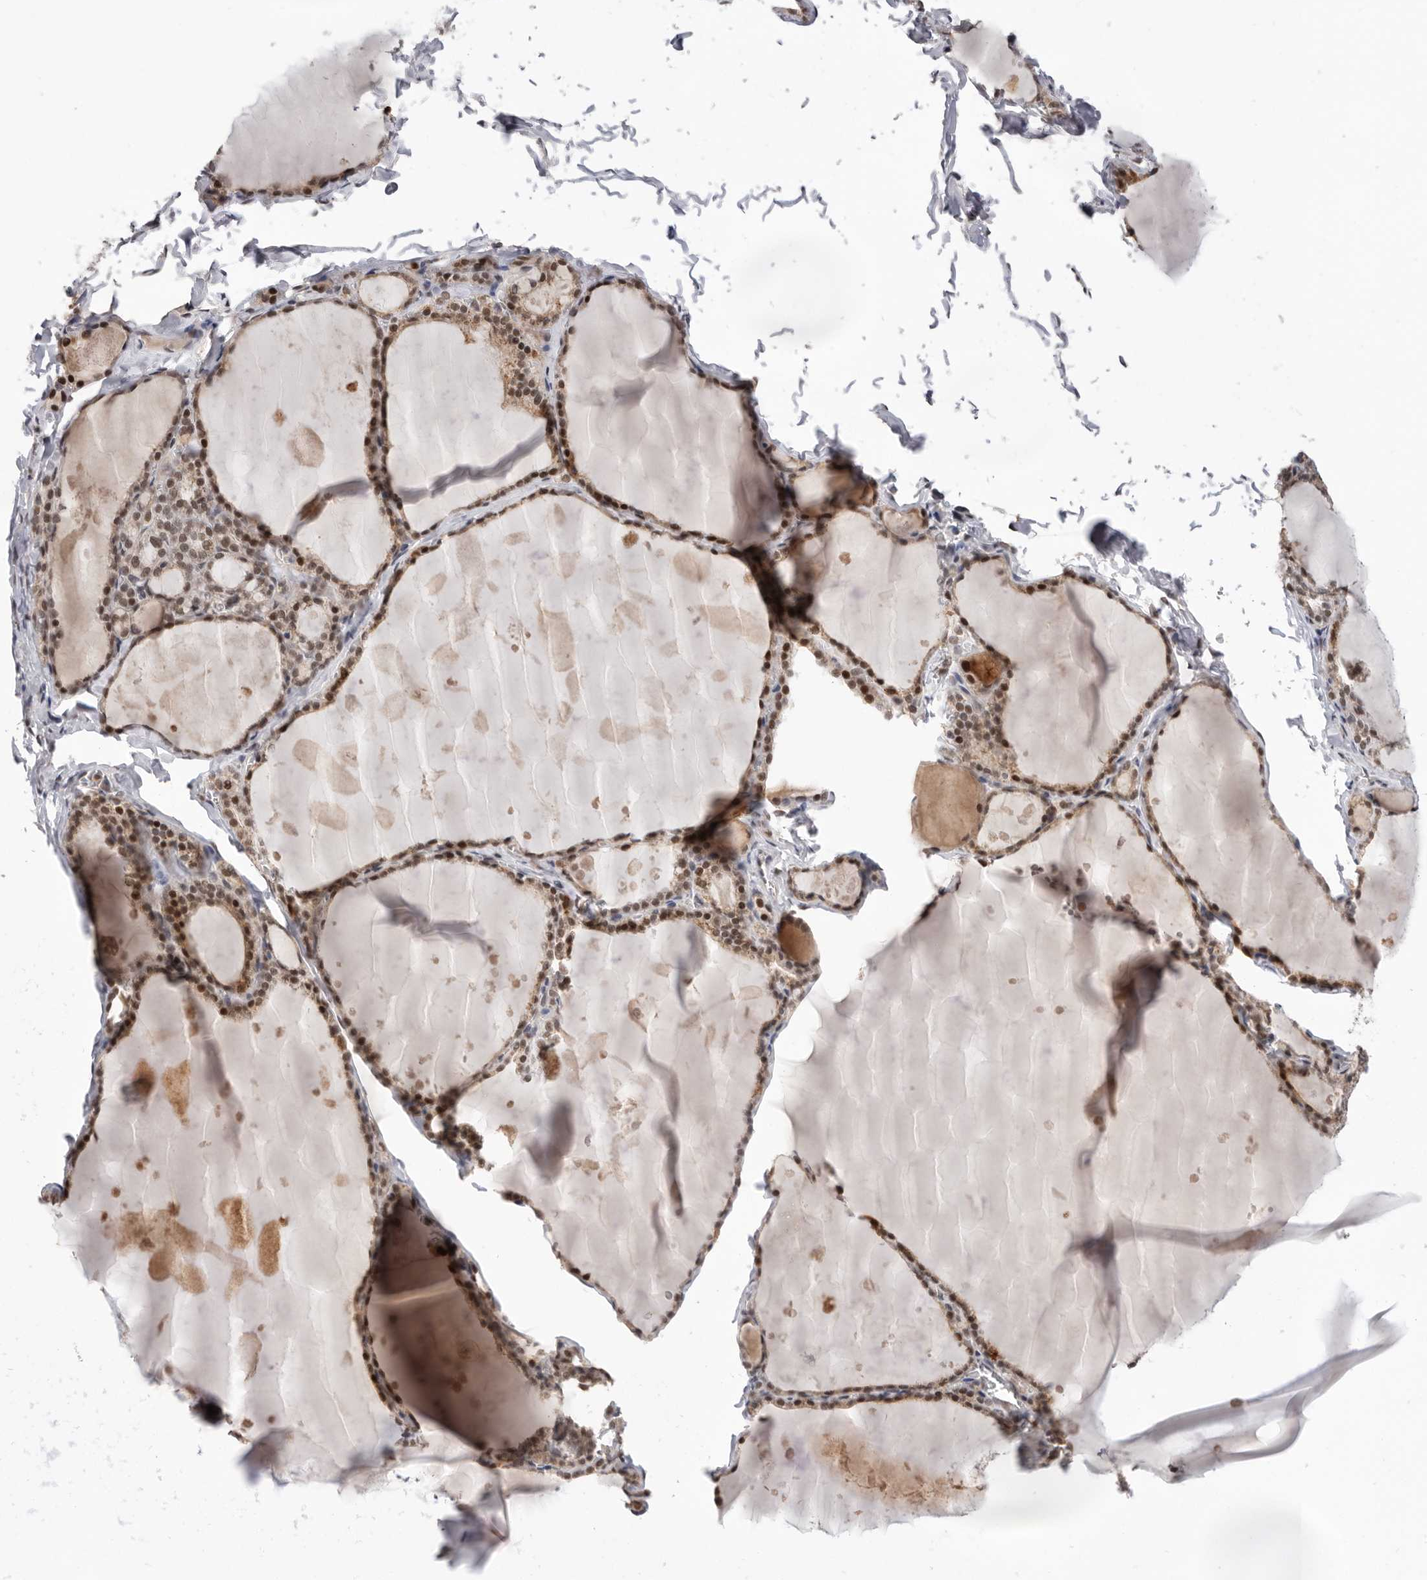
{"staining": {"intensity": "strong", "quantity": ">75%", "location": "nuclear"}, "tissue": "thyroid gland", "cell_type": "Glandular cells", "image_type": "normal", "snomed": [{"axis": "morphology", "description": "Normal tissue, NOS"}, {"axis": "topography", "description": "Thyroid gland"}], "caption": "A histopathology image showing strong nuclear expression in approximately >75% of glandular cells in benign thyroid gland, as visualized by brown immunohistochemical staining.", "gene": "BRCA2", "patient": {"sex": "male", "age": 56}}